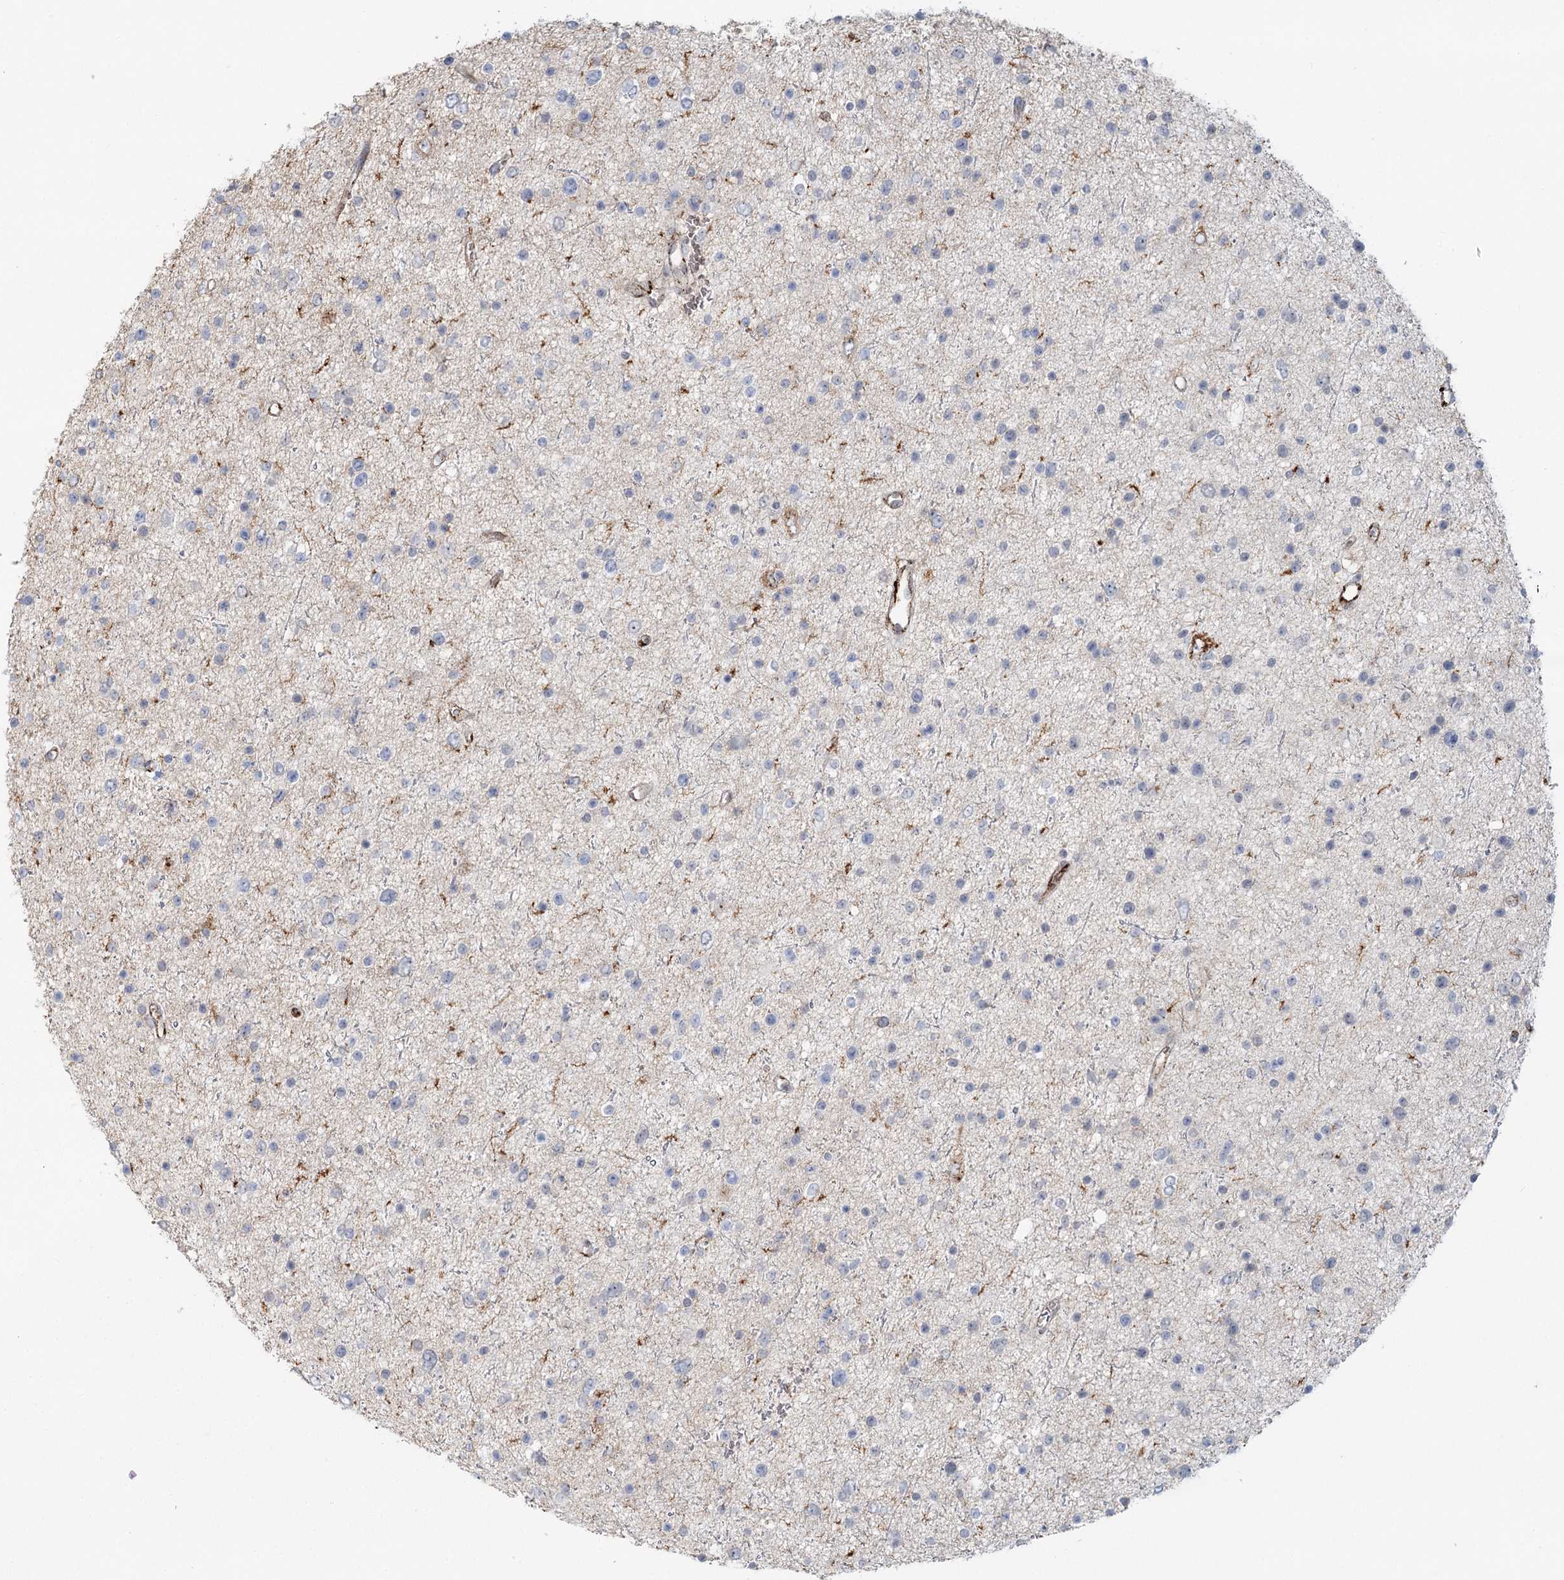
{"staining": {"intensity": "negative", "quantity": "none", "location": "none"}, "tissue": "glioma", "cell_type": "Tumor cells", "image_type": "cancer", "snomed": [{"axis": "morphology", "description": "Glioma, malignant, Low grade"}, {"axis": "topography", "description": "Brain"}], "caption": "The immunohistochemistry image has no significant expression in tumor cells of low-grade glioma (malignant) tissue.", "gene": "KBTBD4", "patient": {"sex": "female", "age": 37}}